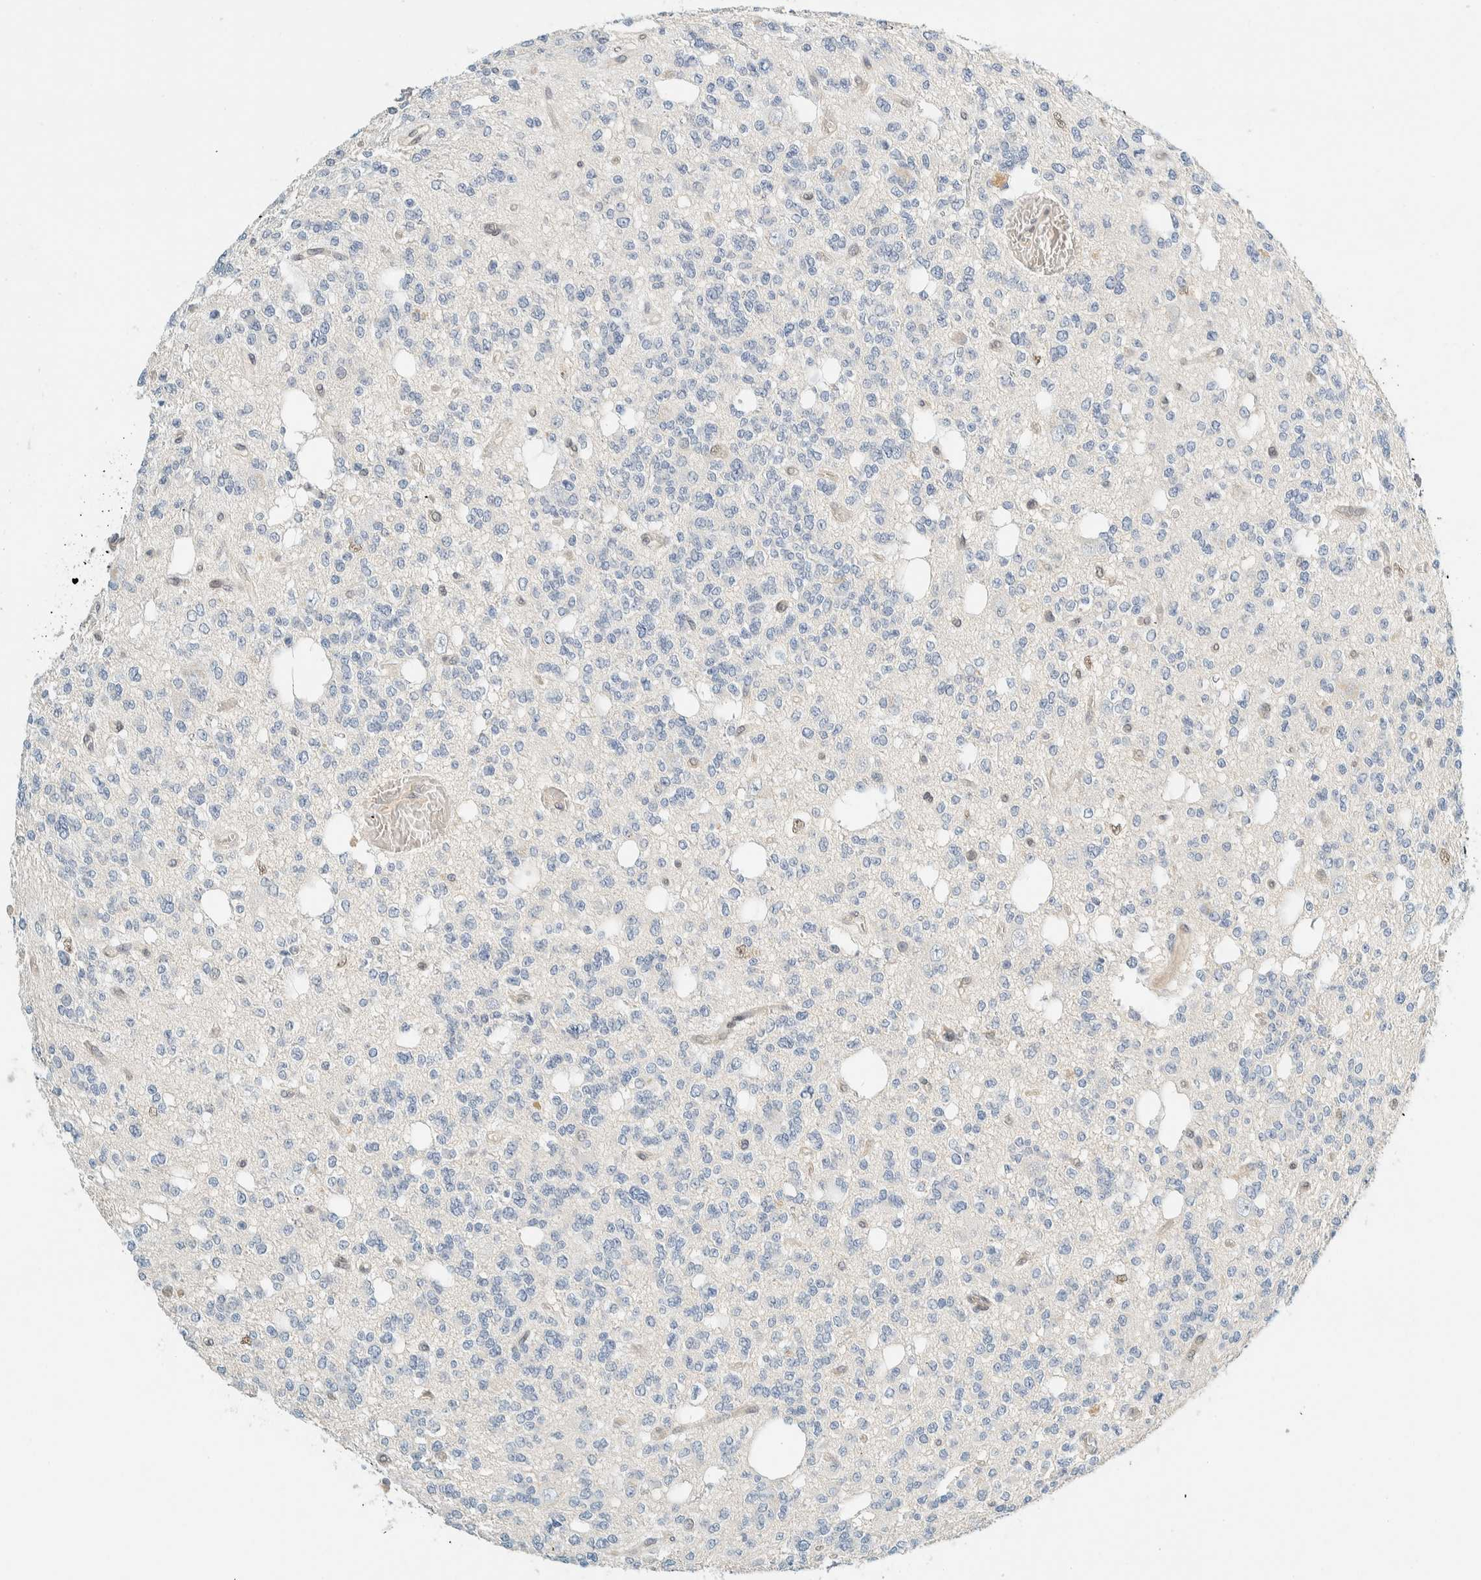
{"staining": {"intensity": "negative", "quantity": "none", "location": "none"}, "tissue": "glioma", "cell_type": "Tumor cells", "image_type": "cancer", "snomed": [{"axis": "morphology", "description": "Glioma, malignant, Low grade"}, {"axis": "topography", "description": "Brain"}], "caption": "This is an immunohistochemistry micrograph of human malignant low-grade glioma. There is no positivity in tumor cells.", "gene": "TSTD2", "patient": {"sex": "male", "age": 38}}